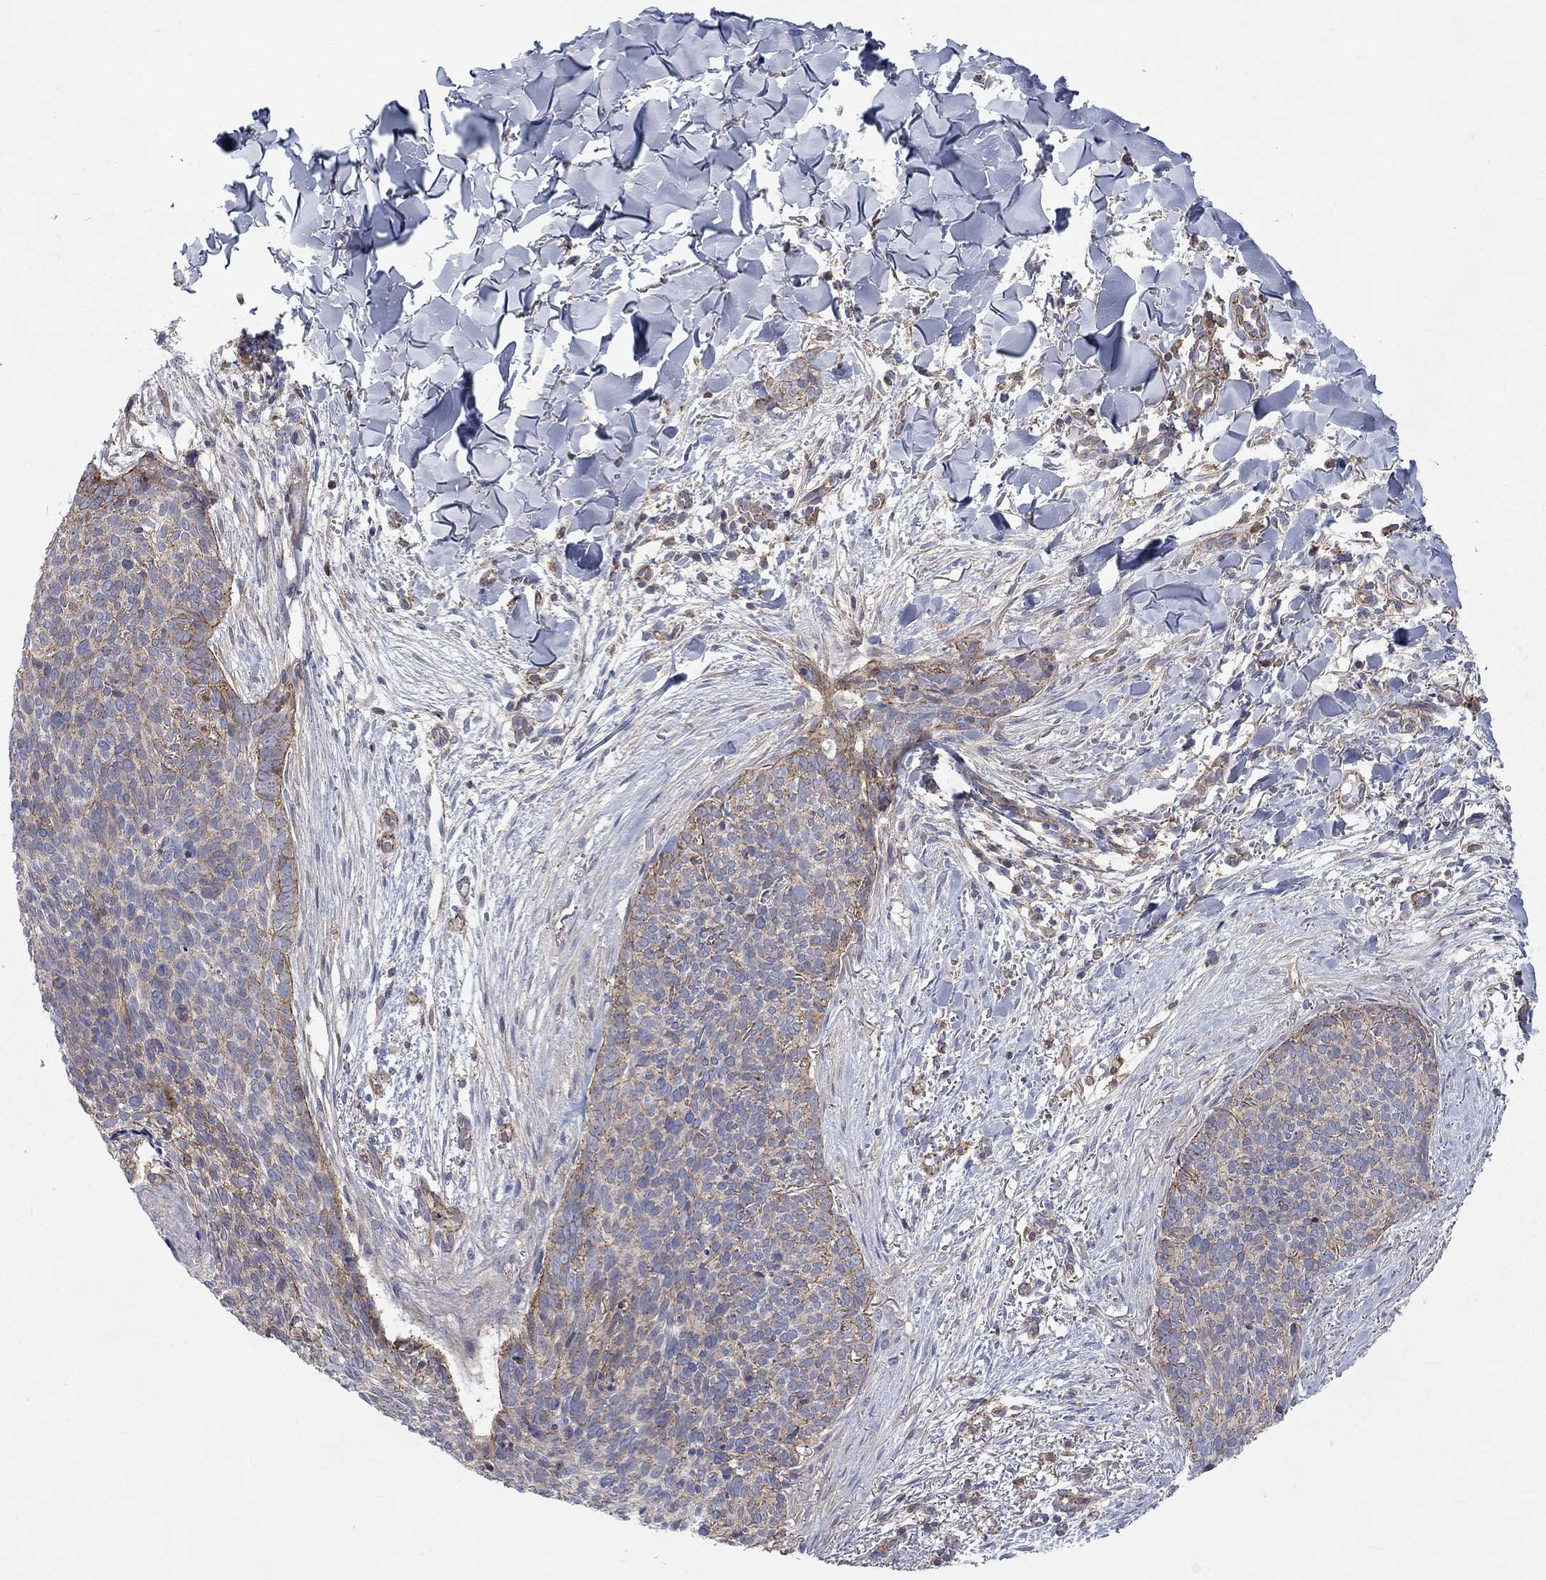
{"staining": {"intensity": "moderate", "quantity": "<25%", "location": "cytoplasmic/membranous"}, "tissue": "skin cancer", "cell_type": "Tumor cells", "image_type": "cancer", "snomed": [{"axis": "morphology", "description": "Basal cell carcinoma"}, {"axis": "topography", "description": "Skin"}], "caption": "A brown stain highlights moderate cytoplasmic/membranous positivity of a protein in basal cell carcinoma (skin) tumor cells. The protein of interest is shown in brown color, while the nuclei are stained blue.", "gene": "PCDHGA10", "patient": {"sex": "male", "age": 64}}